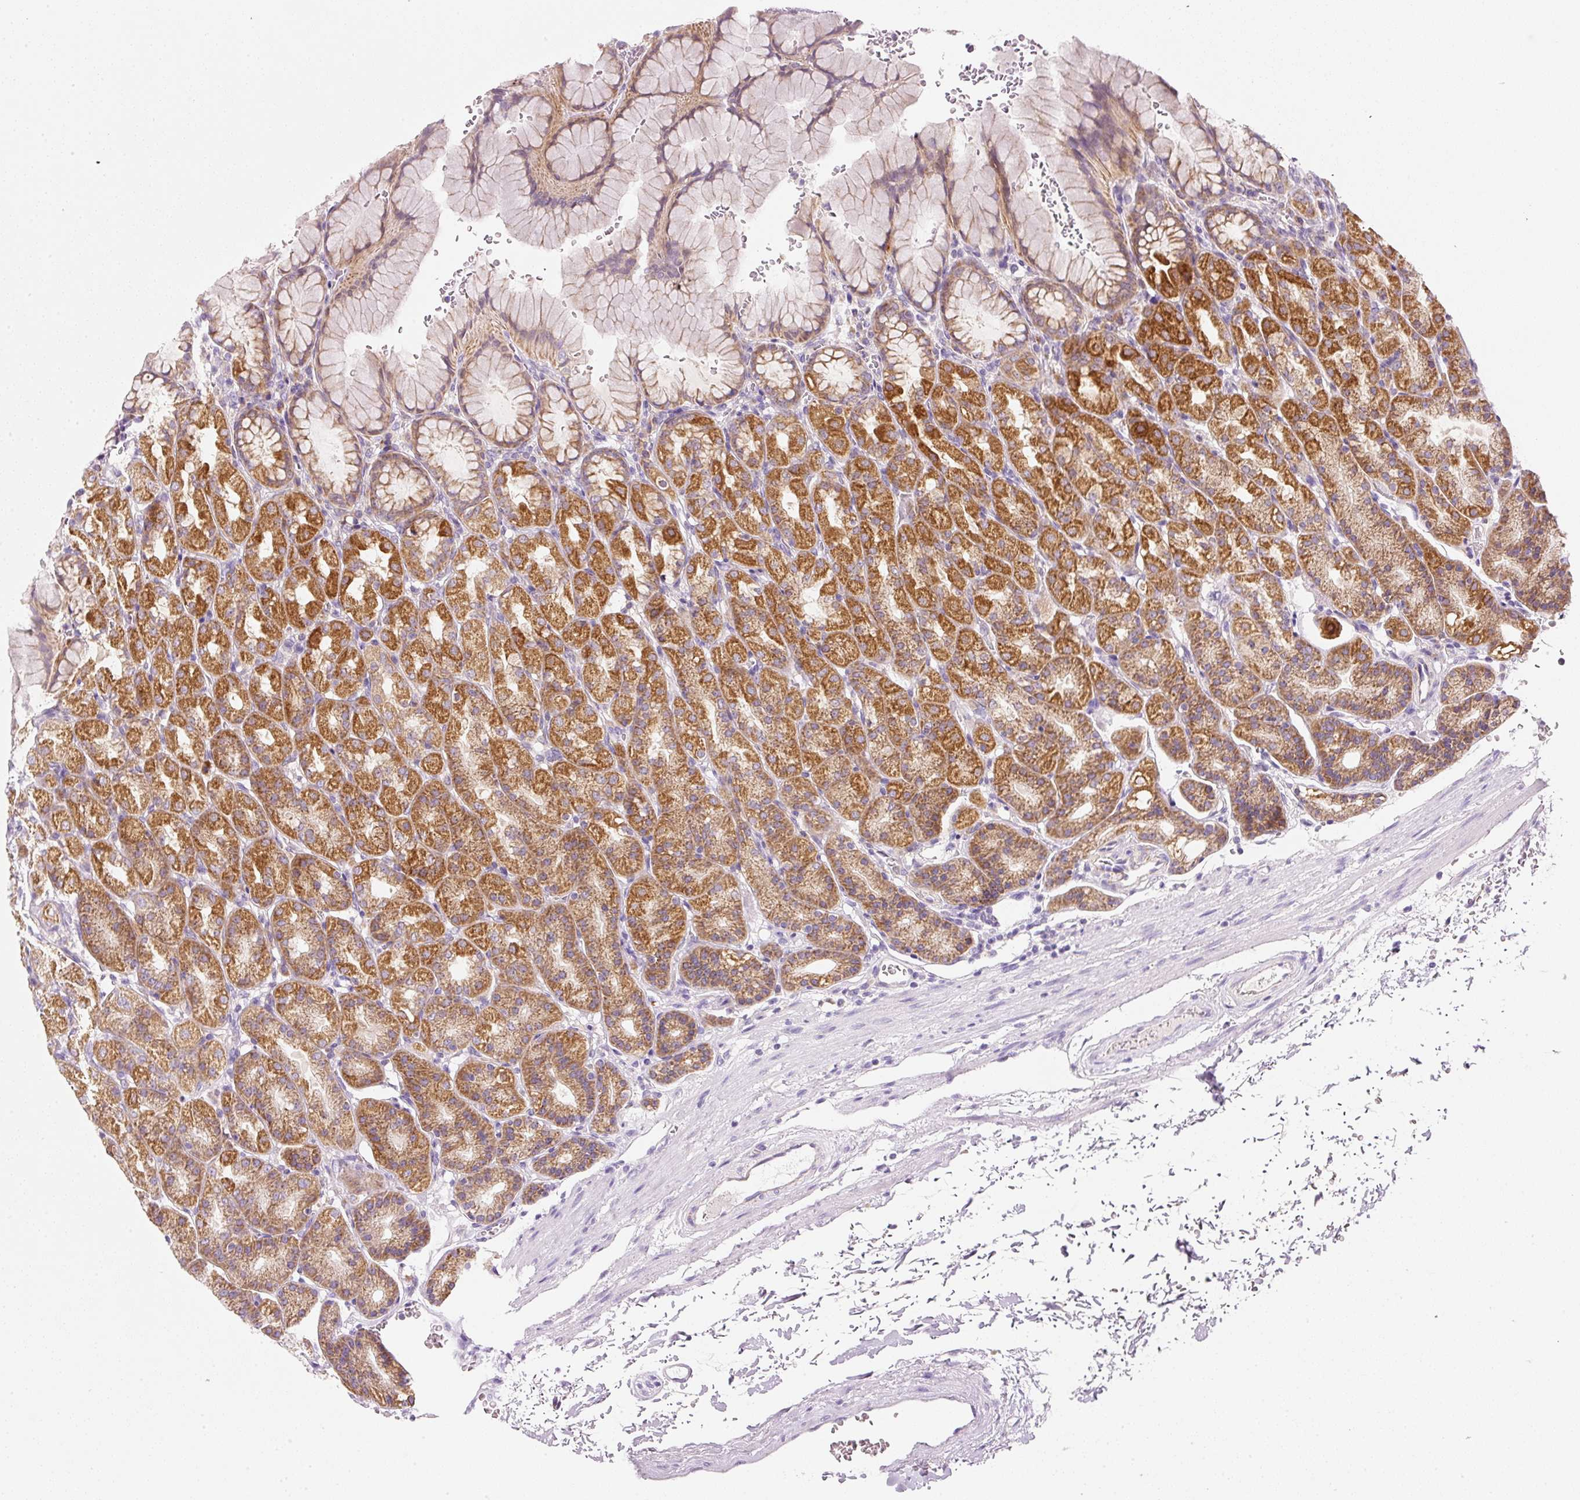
{"staining": {"intensity": "strong", "quantity": ">75%", "location": "cytoplasmic/membranous"}, "tissue": "stomach", "cell_type": "Glandular cells", "image_type": "normal", "snomed": [{"axis": "morphology", "description": "Normal tissue, NOS"}, {"axis": "topography", "description": "Stomach, upper"}], "caption": "The histopathology image demonstrates immunohistochemical staining of normal stomach. There is strong cytoplasmic/membranous positivity is identified in approximately >75% of glandular cells. (IHC, brightfield microscopy, high magnification).", "gene": "NDUFA1", "patient": {"sex": "female", "age": 81}}